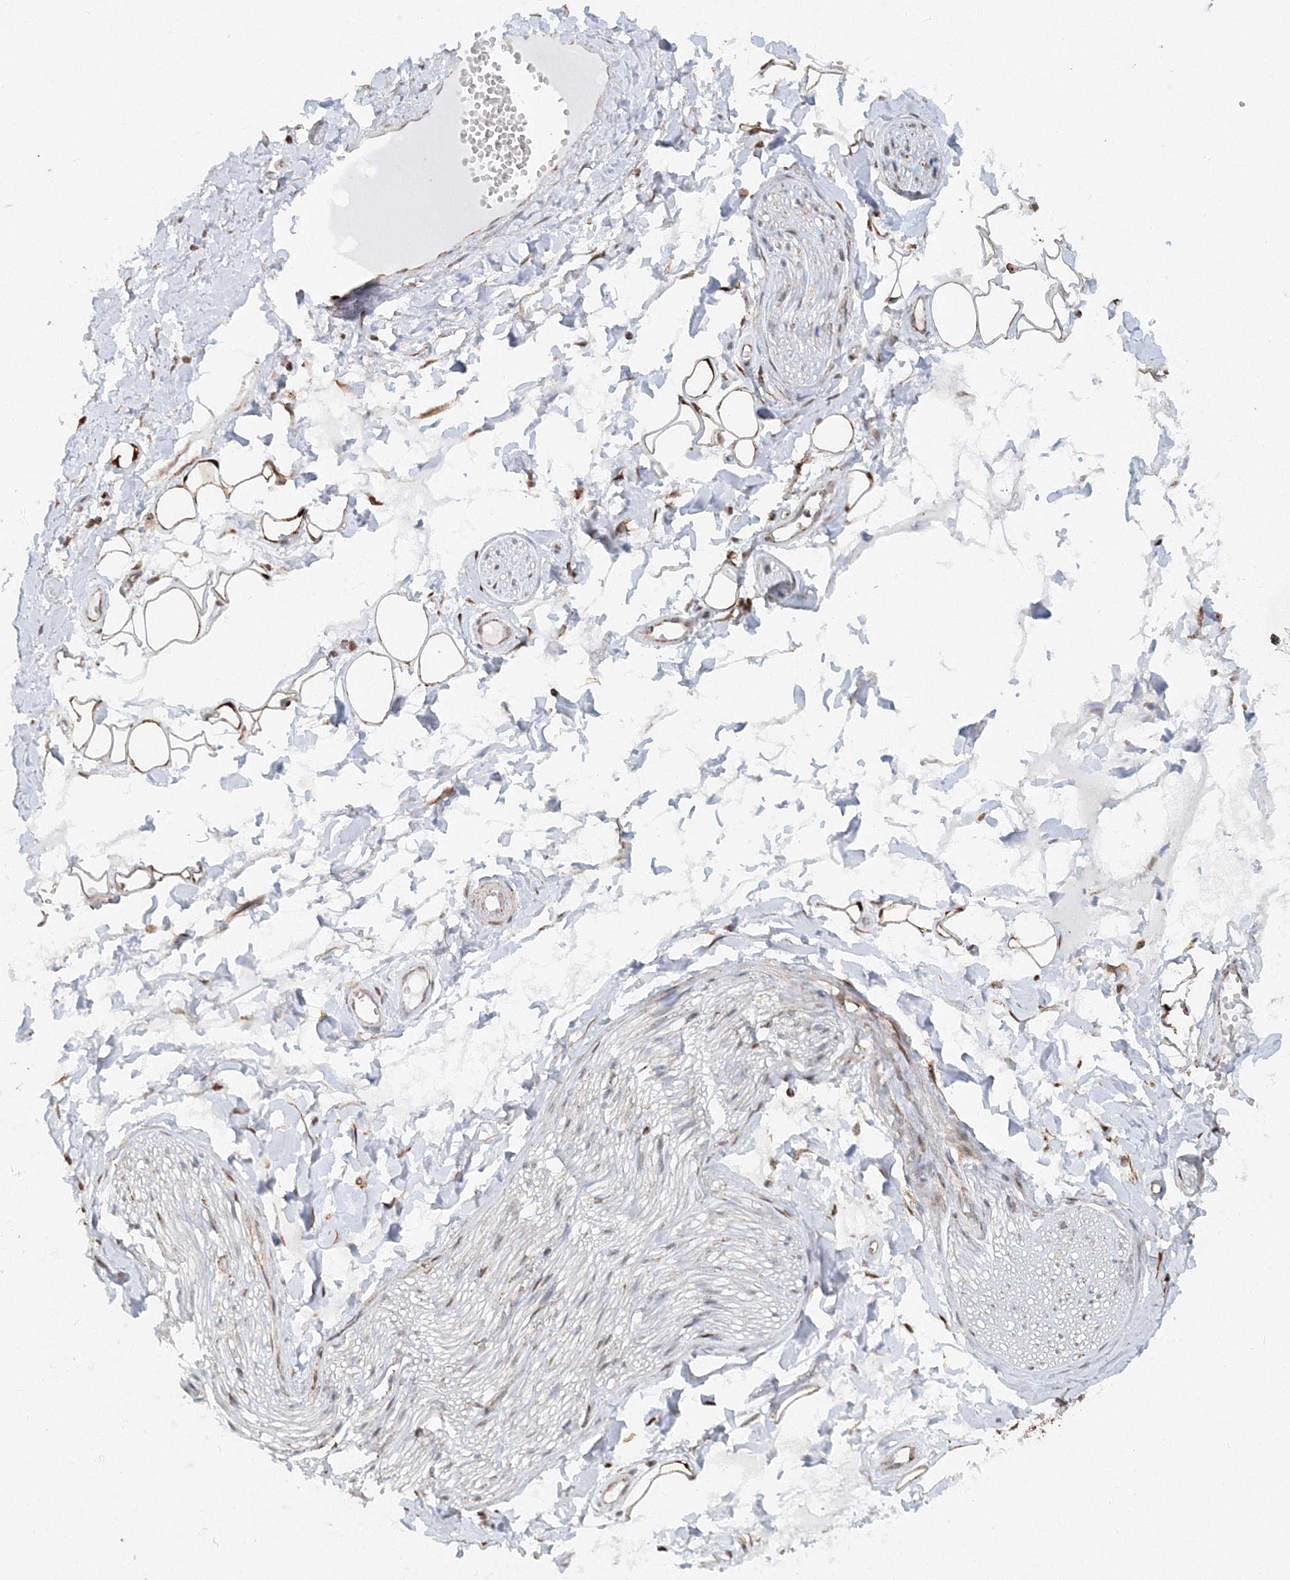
{"staining": {"intensity": "moderate", "quantity": ">75%", "location": "cytoplasmic/membranous"}, "tissue": "adipose tissue", "cell_type": "Adipocytes", "image_type": "normal", "snomed": [{"axis": "morphology", "description": "Normal tissue, NOS"}, {"axis": "morphology", "description": "Inflammation, NOS"}, {"axis": "topography", "description": "Salivary gland"}, {"axis": "topography", "description": "Peripheral nerve tissue"}], "caption": "Immunohistochemistry of unremarkable adipose tissue displays medium levels of moderate cytoplasmic/membranous staining in about >75% of adipocytes.", "gene": "PSMD6", "patient": {"sex": "female", "age": 75}}